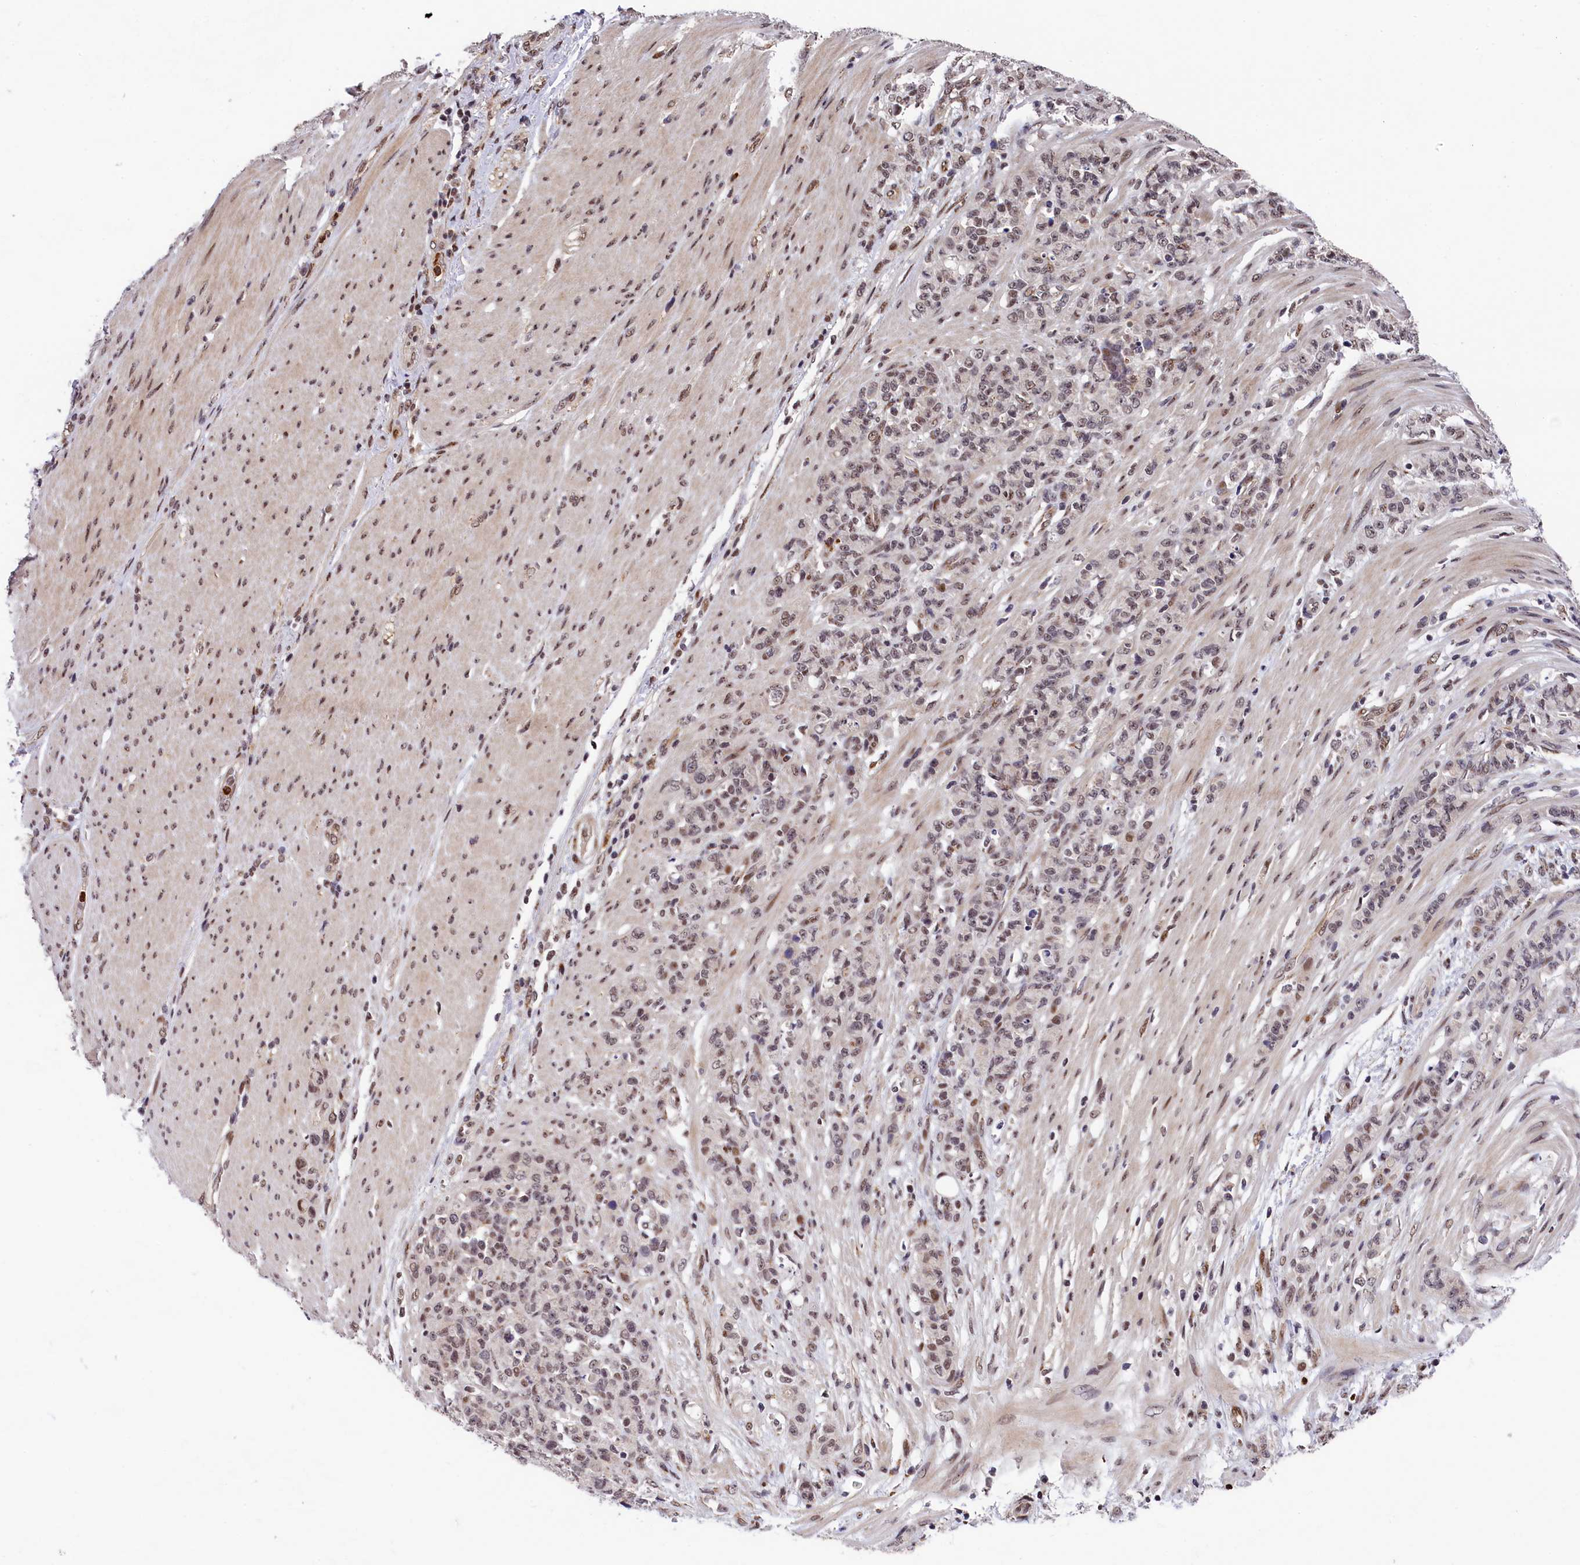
{"staining": {"intensity": "weak", "quantity": "25%-75%", "location": "nuclear"}, "tissue": "stomach cancer", "cell_type": "Tumor cells", "image_type": "cancer", "snomed": [{"axis": "morphology", "description": "Adenocarcinoma, NOS"}, {"axis": "topography", "description": "Stomach"}], "caption": "Stomach adenocarcinoma stained for a protein (brown) displays weak nuclear positive staining in approximately 25%-75% of tumor cells.", "gene": "ADIG", "patient": {"sex": "female", "age": 79}}